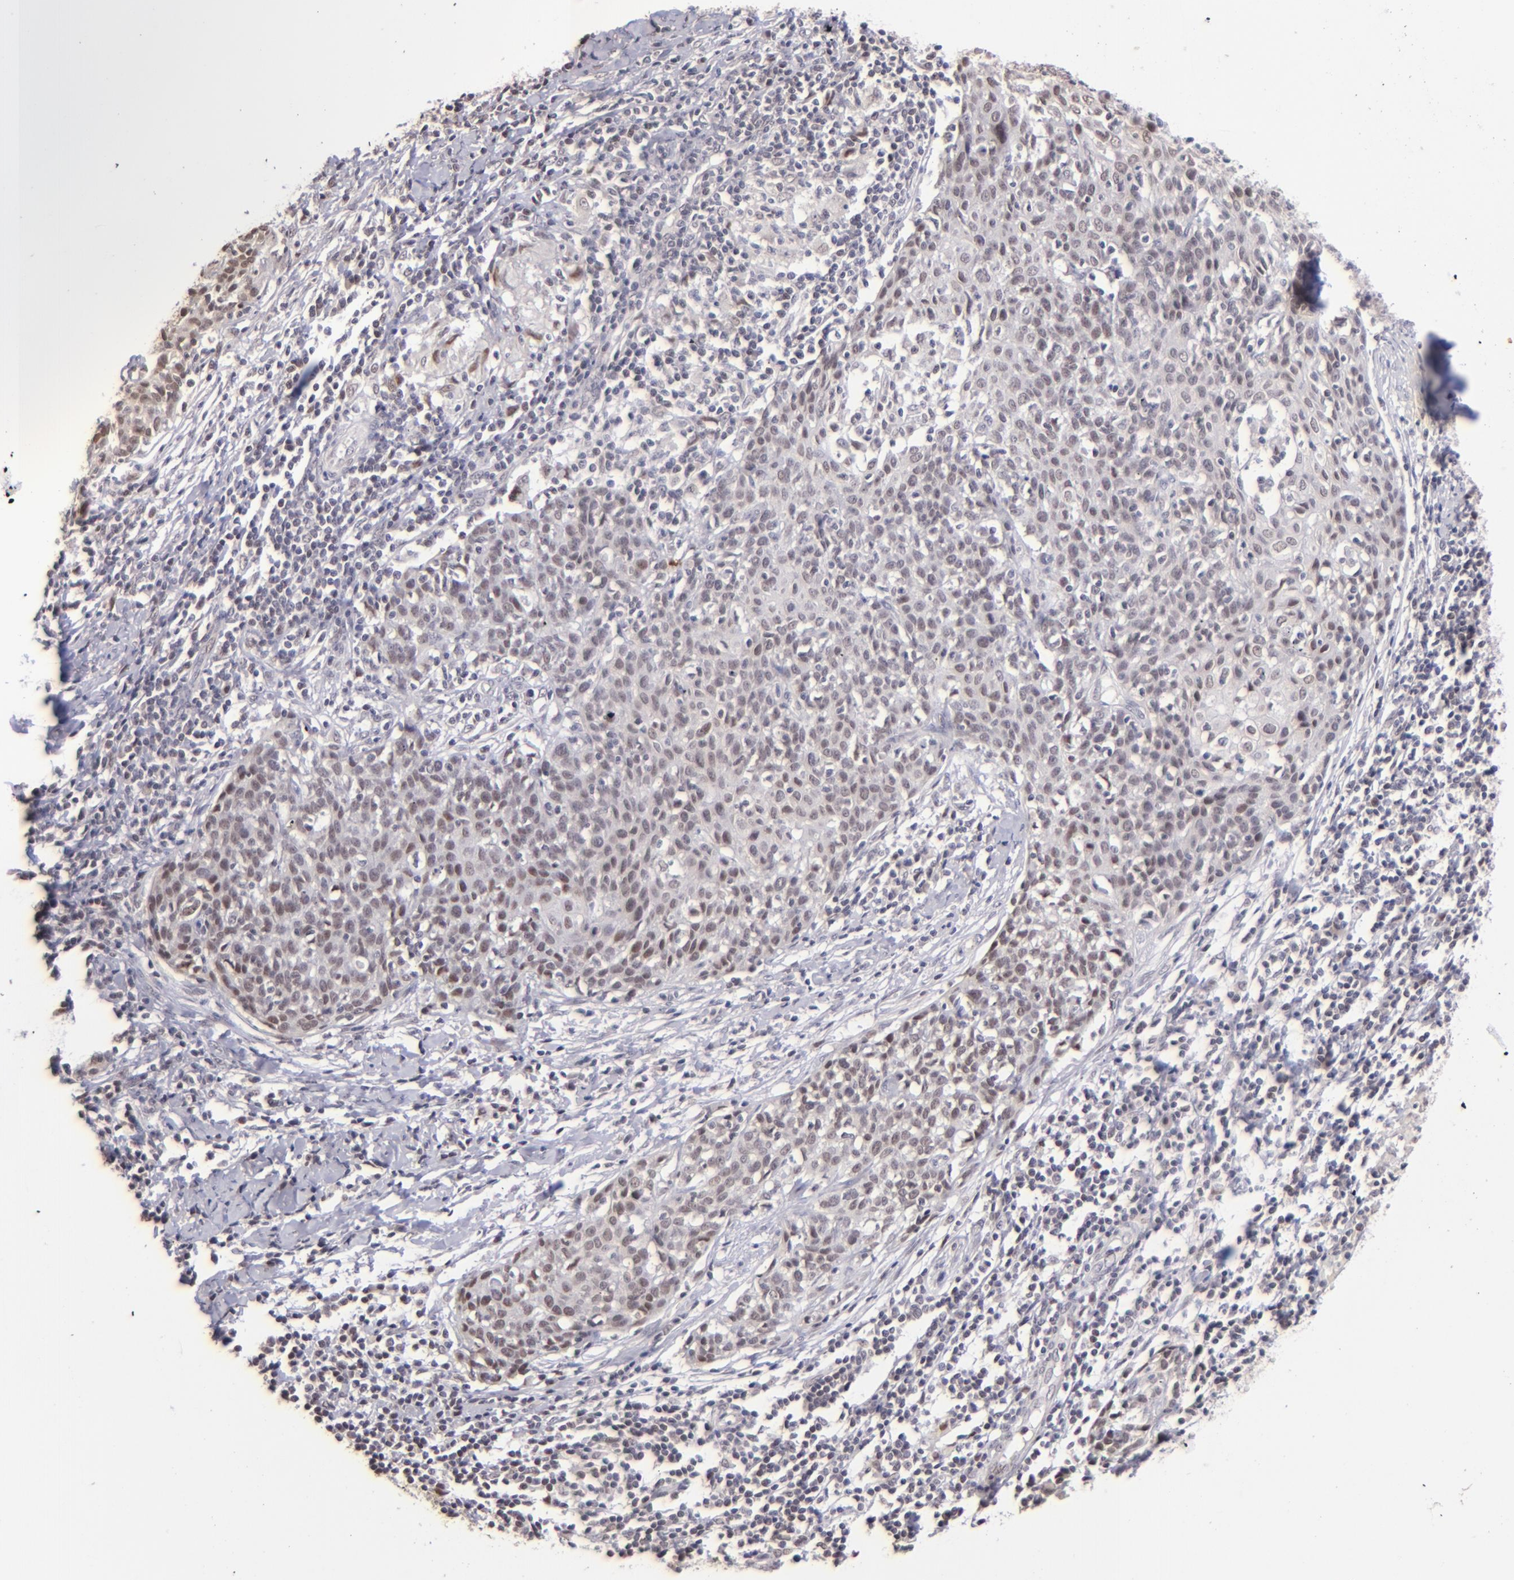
{"staining": {"intensity": "weak", "quantity": "<25%", "location": "nuclear"}, "tissue": "cervical cancer", "cell_type": "Tumor cells", "image_type": "cancer", "snomed": [{"axis": "morphology", "description": "Squamous cell carcinoma, NOS"}, {"axis": "topography", "description": "Cervix"}], "caption": "Tumor cells are negative for protein expression in human cervical cancer.", "gene": "RARB", "patient": {"sex": "female", "age": 38}}